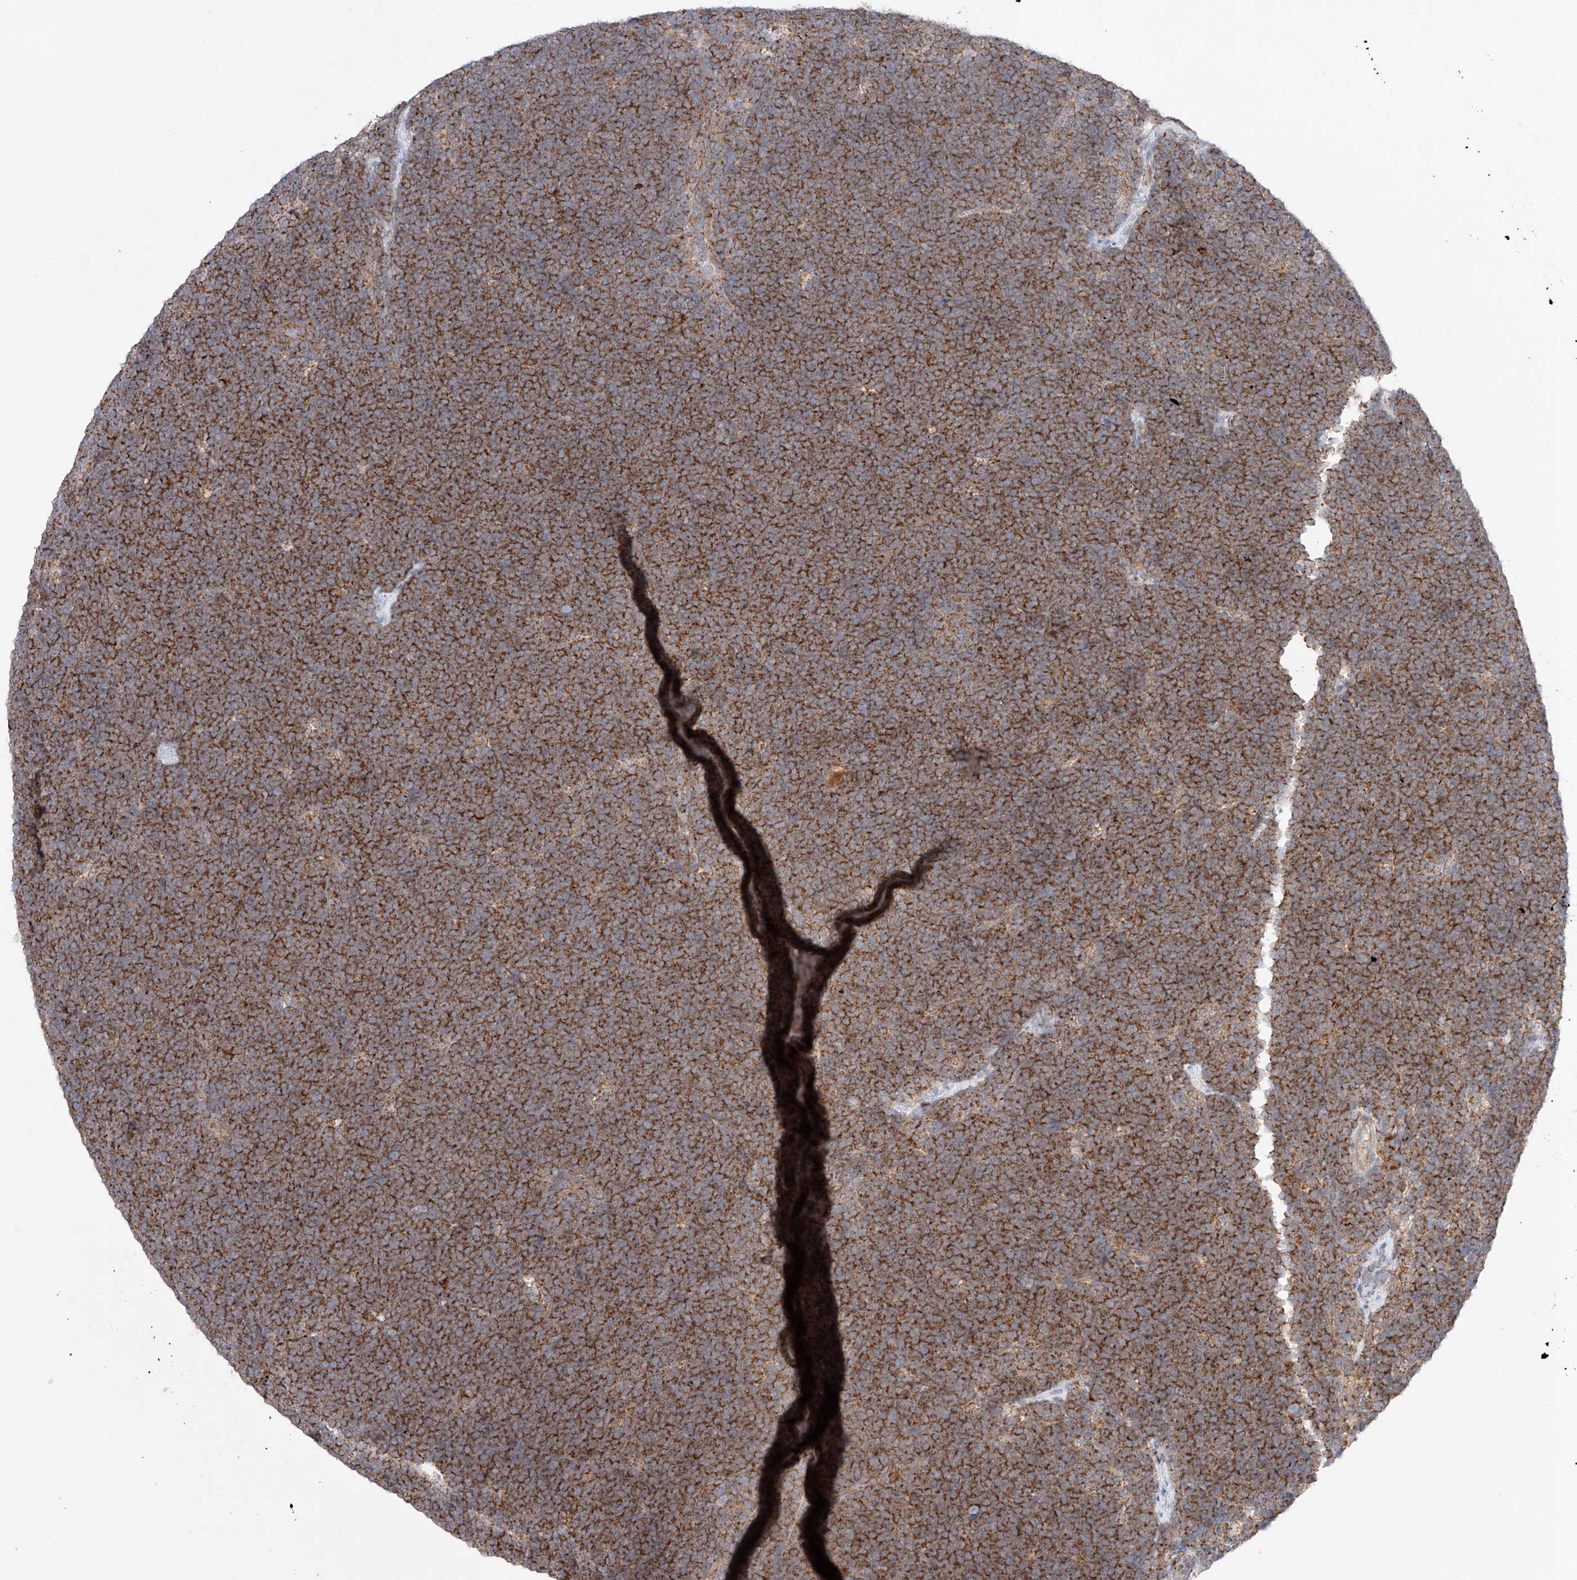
{"staining": {"intensity": "strong", "quantity": ">75%", "location": "cytoplasmic/membranous"}, "tissue": "lymphoma", "cell_type": "Tumor cells", "image_type": "cancer", "snomed": [{"axis": "morphology", "description": "Malignant lymphoma, non-Hodgkin's type, High grade"}, {"axis": "topography", "description": "Lymph node"}], "caption": "Lymphoma stained for a protein (brown) reveals strong cytoplasmic/membranous positive staining in about >75% of tumor cells.", "gene": "KTI12", "patient": {"sex": "male", "age": 13}}